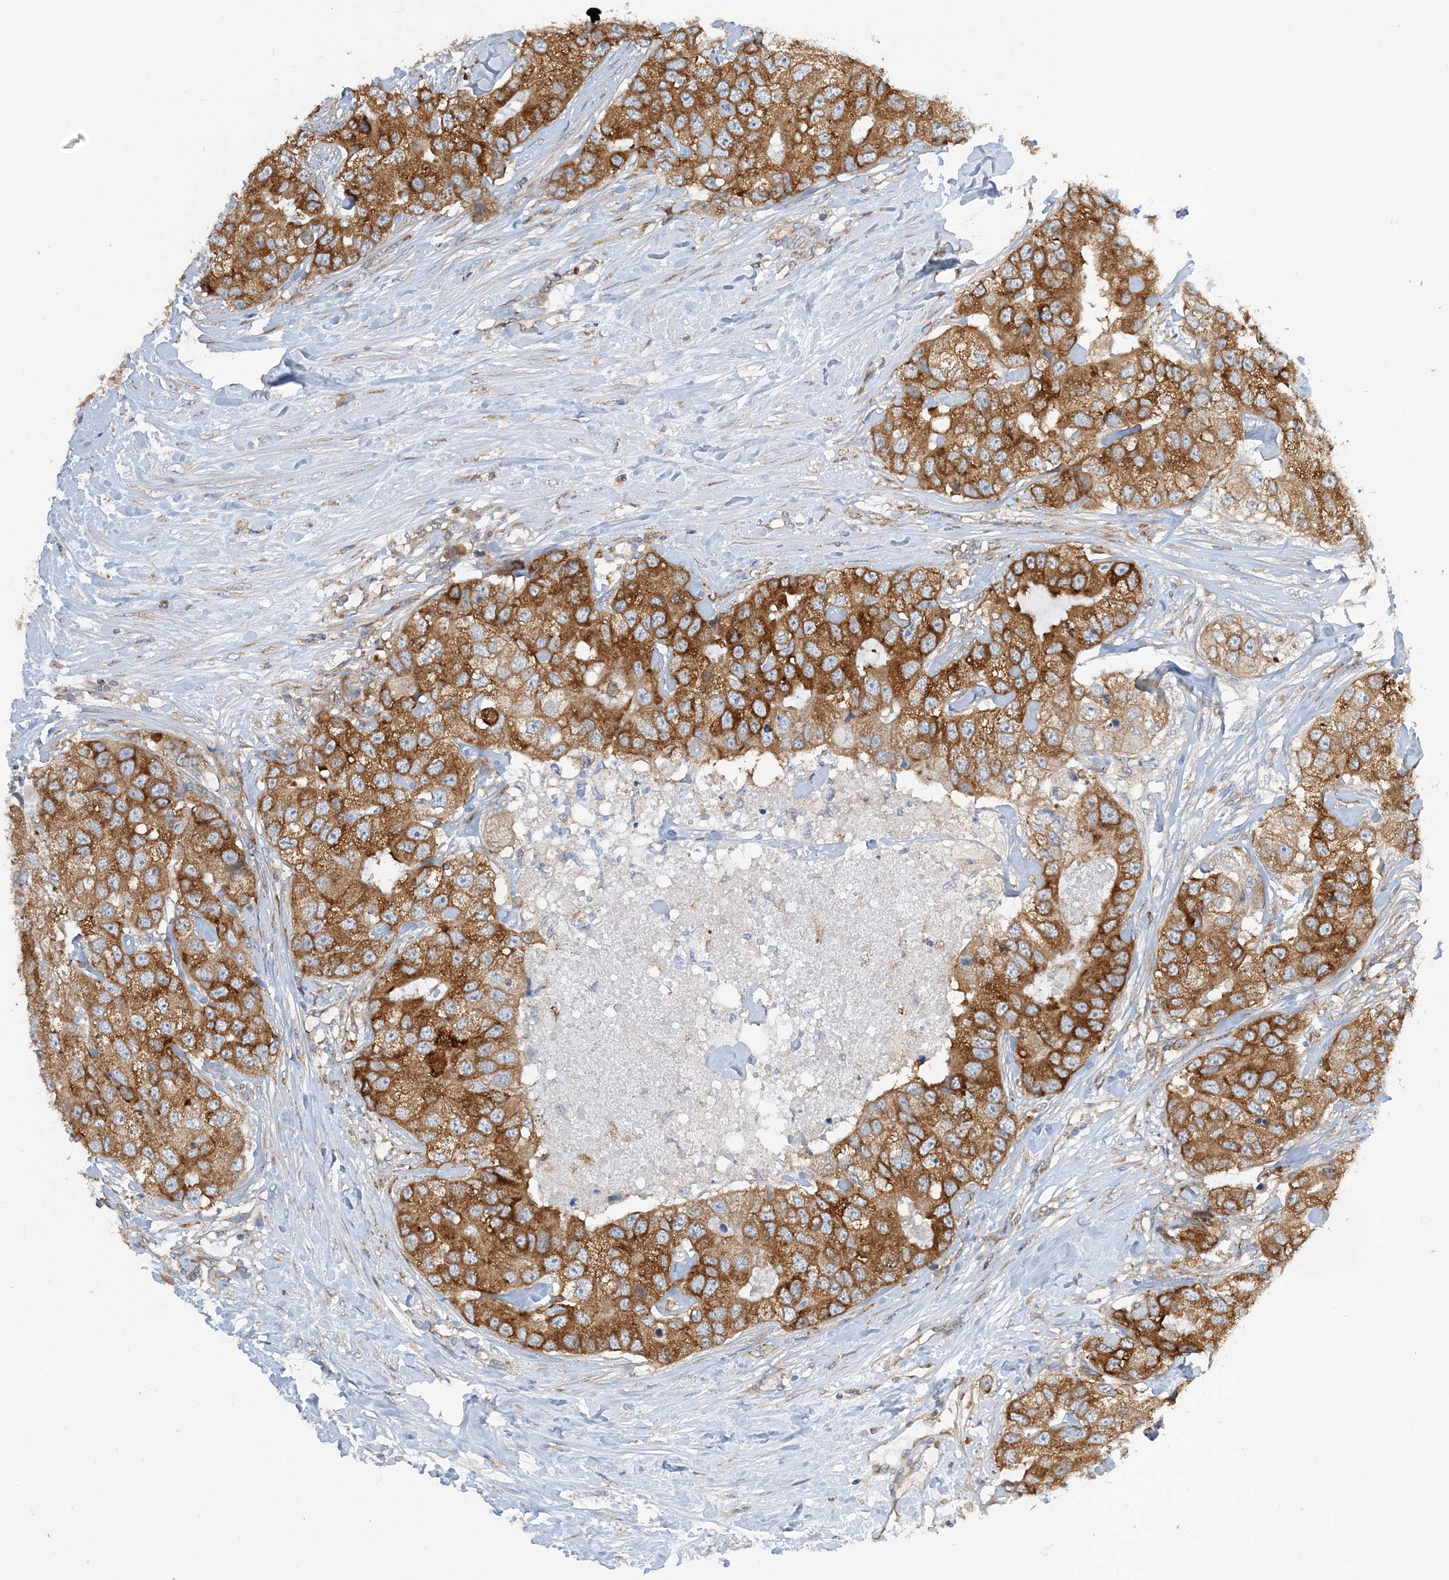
{"staining": {"intensity": "strong", "quantity": ">75%", "location": "cytoplasmic/membranous"}, "tissue": "breast cancer", "cell_type": "Tumor cells", "image_type": "cancer", "snomed": [{"axis": "morphology", "description": "Duct carcinoma"}, {"axis": "topography", "description": "Breast"}], "caption": "Strong cytoplasmic/membranous staining is appreciated in about >75% of tumor cells in breast cancer.", "gene": "LARP4B", "patient": {"sex": "female", "age": 62}}